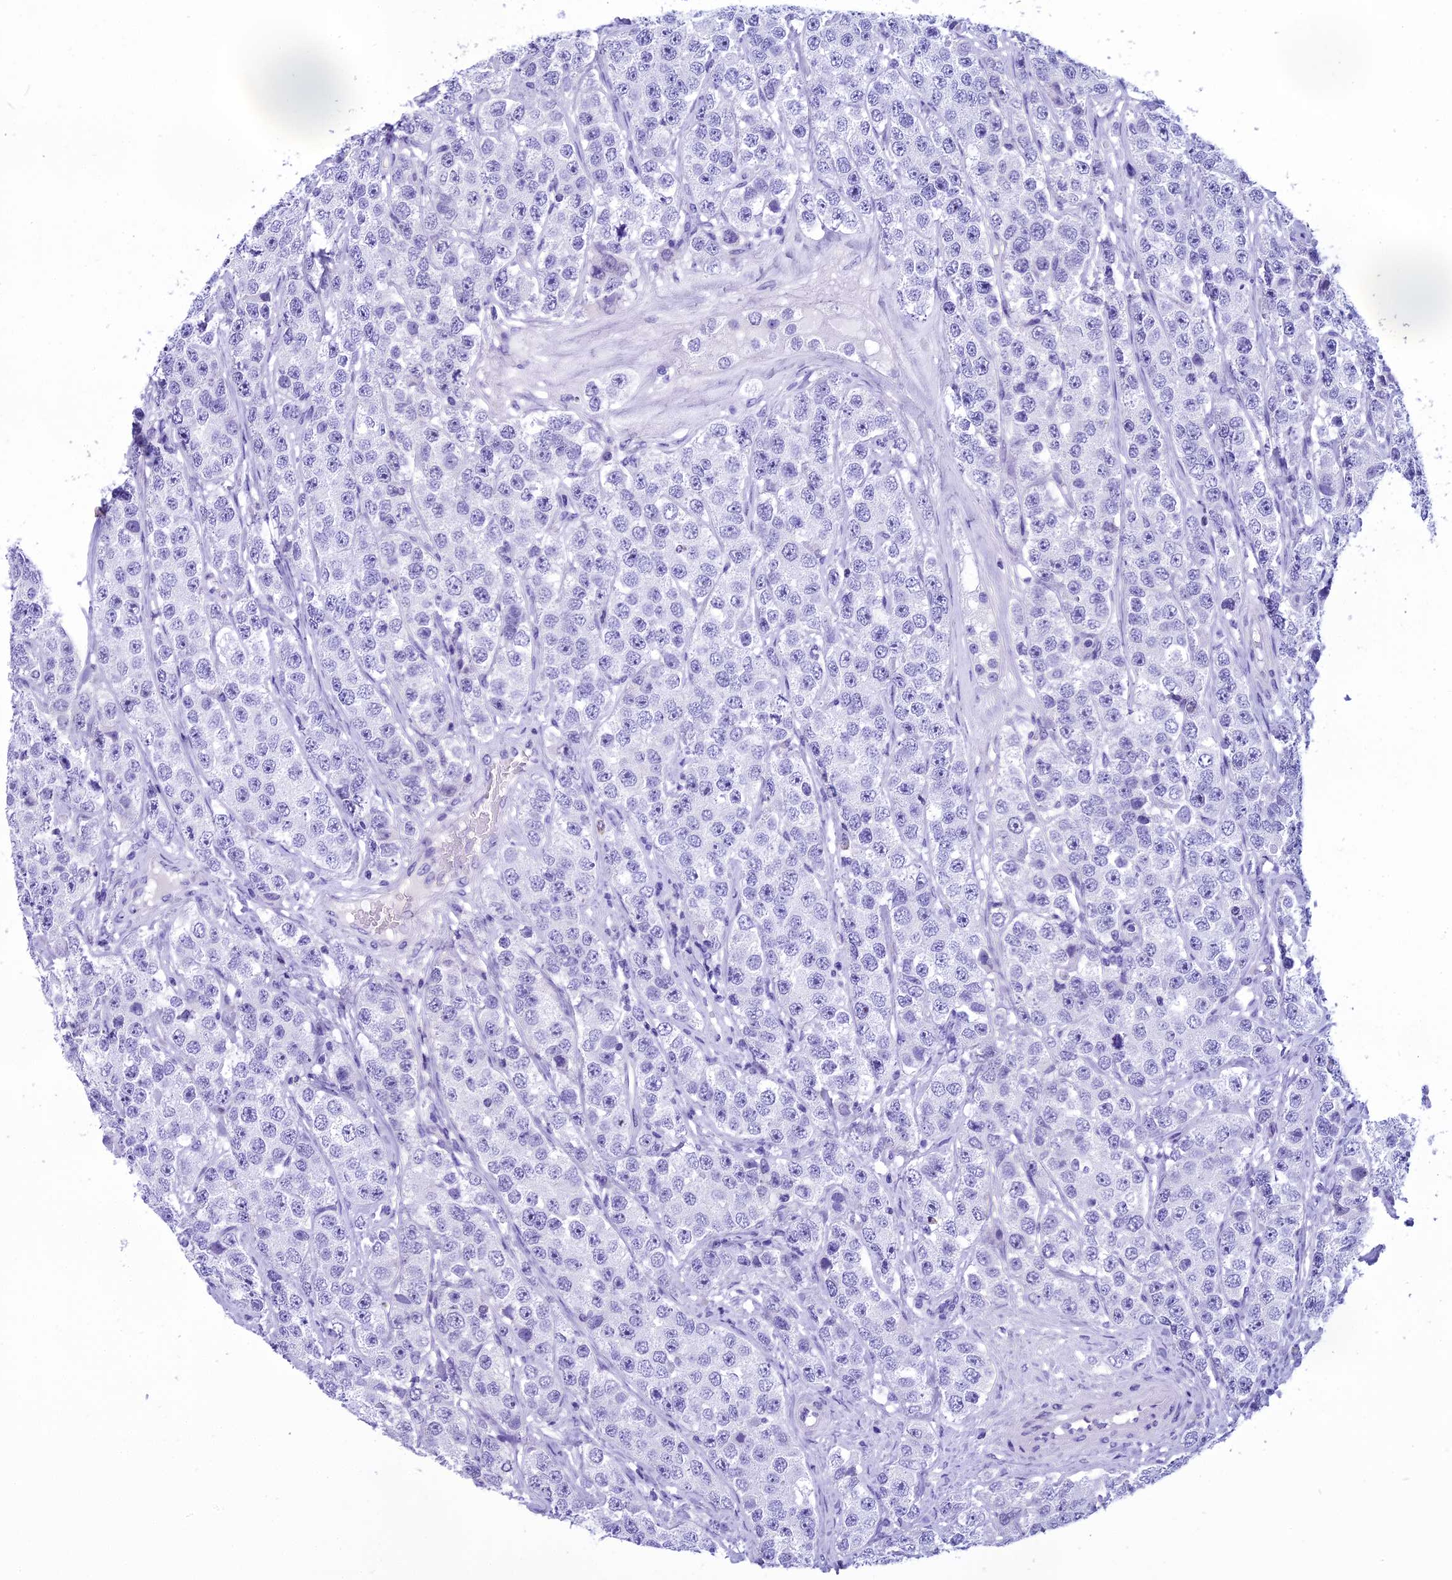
{"staining": {"intensity": "negative", "quantity": "none", "location": "none"}, "tissue": "testis cancer", "cell_type": "Tumor cells", "image_type": "cancer", "snomed": [{"axis": "morphology", "description": "Seminoma, NOS"}, {"axis": "topography", "description": "Testis"}], "caption": "A high-resolution photomicrograph shows immunohistochemistry (IHC) staining of testis cancer (seminoma), which shows no significant expression in tumor cells.", "gene": "KCTD14", "patient": {"sex": "male", "age": 28}}